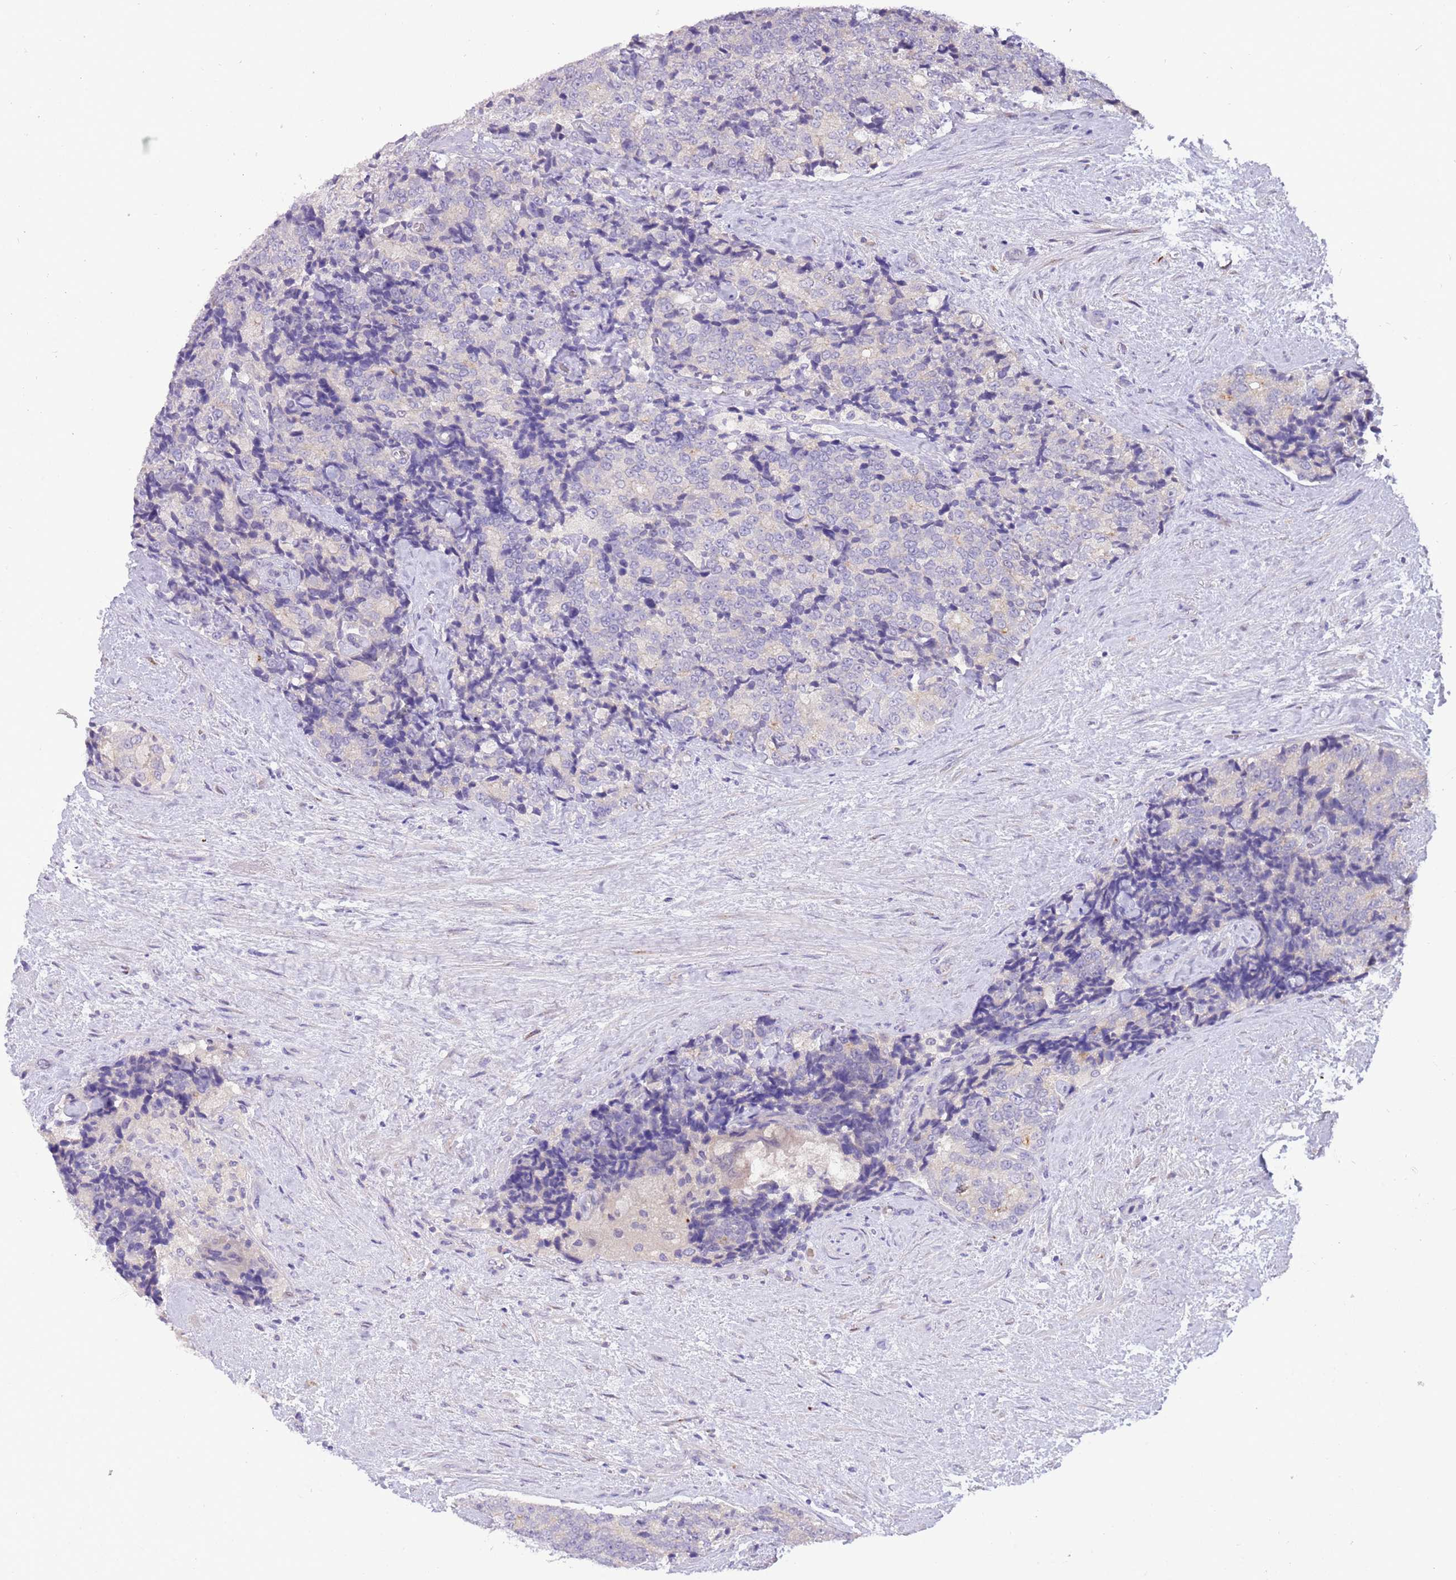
{"staining": {"intensity": "negative", "quantity": "none", "location": "none"}, "tissue": "prostate cancer", "cell_type": "Tumor cells", "image_type": "cancer", "snomed": [{"axis": "morphology", "description": "Adenocarcinoma, High grade"}, {"axis": "topography", "description": "Prostate"}], "caption": "A high-resolution image shows IHC staining of prostate cancer (adenocarcinoma (high-grade)), which exhibits no significant expression in tumor cells.", "gene": "CFAP73", "patient": {"sex": "male", "age": 70}}